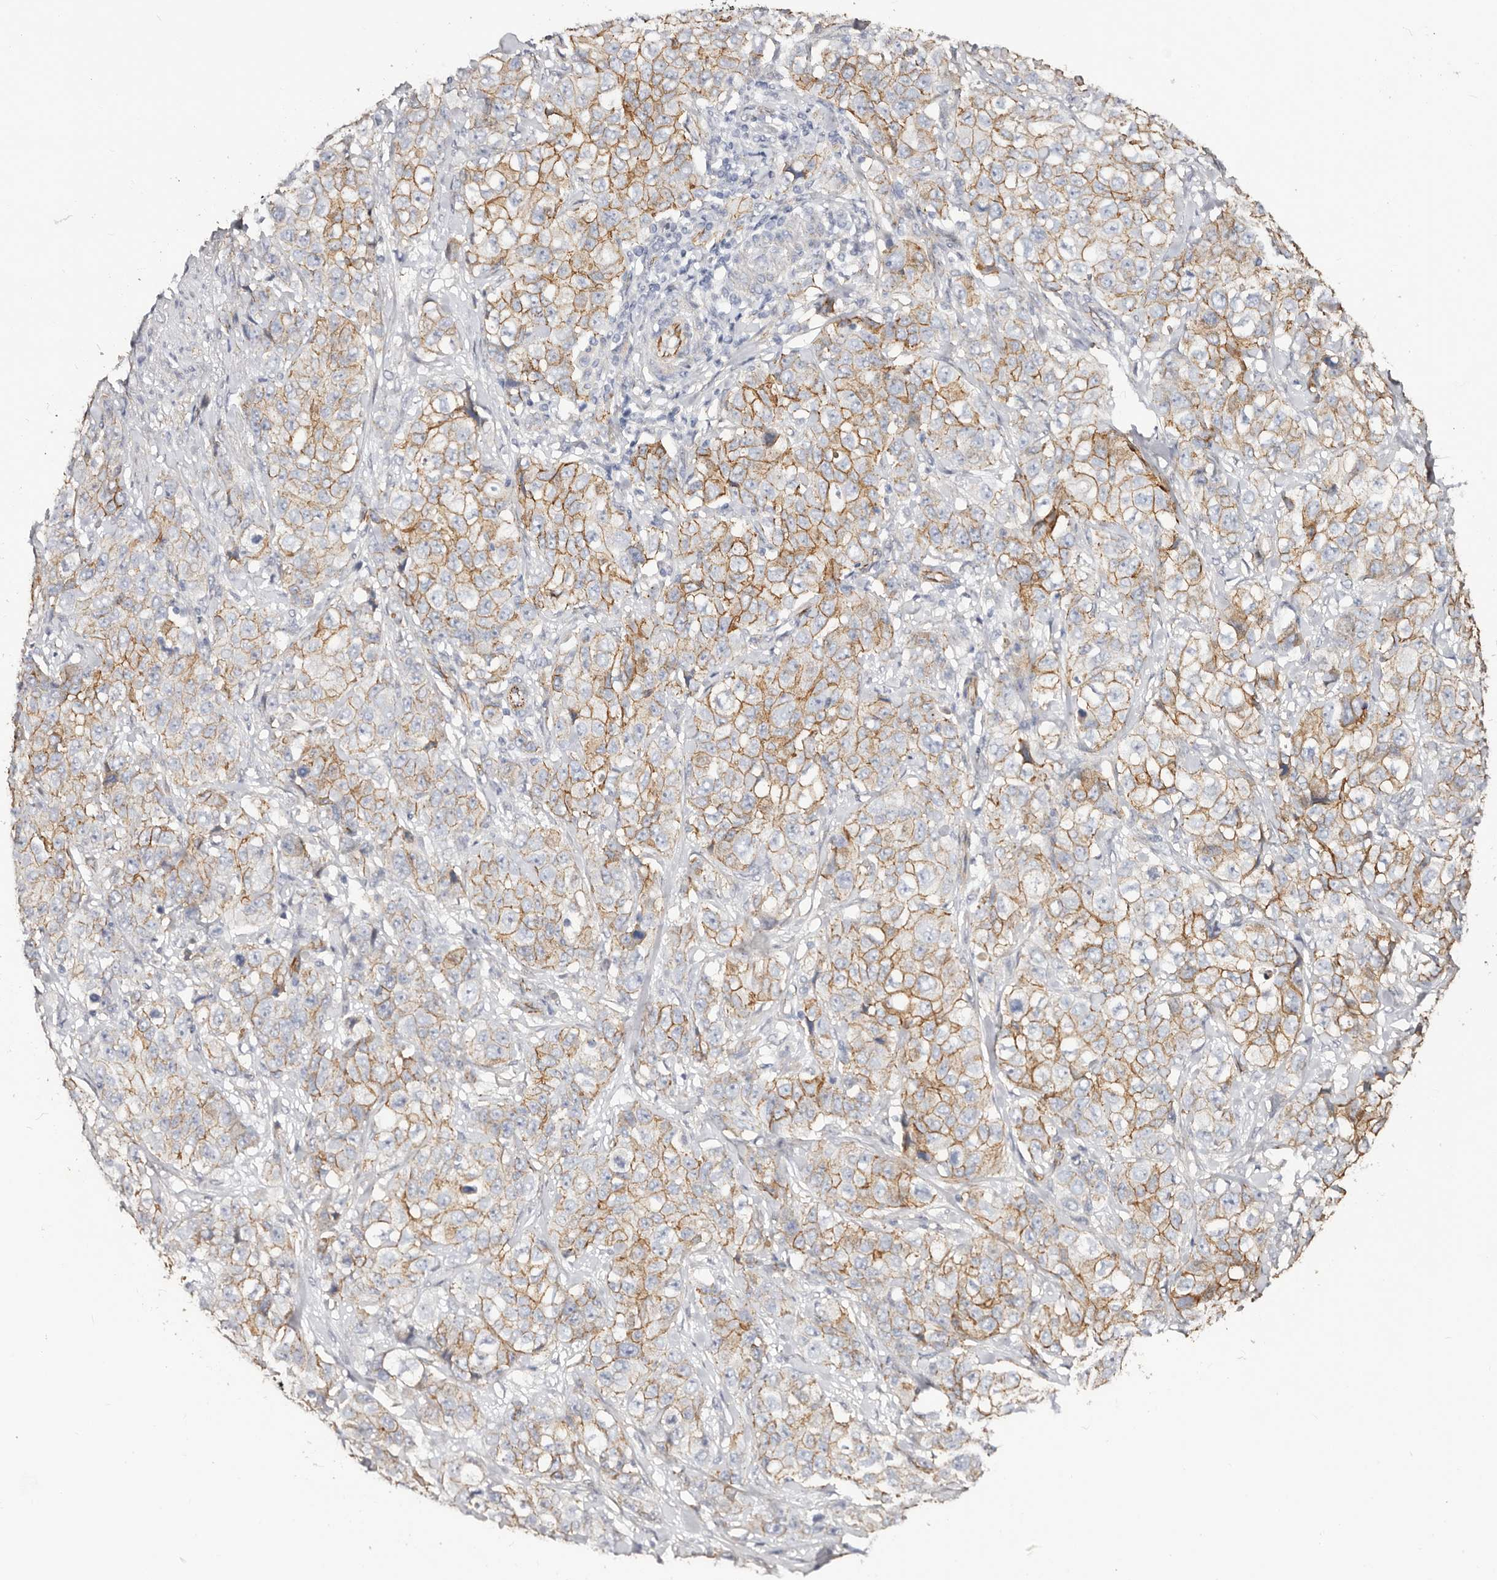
{"staining": {"intensity": "moderate", "quantity": ">75%", "location": "cytoplasmic/membranous"}, "tissue": "stomach cancer", "cell_type": "Tumor cells", "image_type": "cancer", "snomed": [{"axis": "morphology", "description": "Adenocarcinoma, NOS"}, {"axis": "topography", "description": "Stomach"}], "caption": "Adenocarcinoma (stomach) was stained to show a protein in brown. There is medium levels of moderate cytoplasmic/membranous expression in about >75% of tumor cells.", "gene": "CTNNB1", "patient": {"sex": "male", "age": 48}}